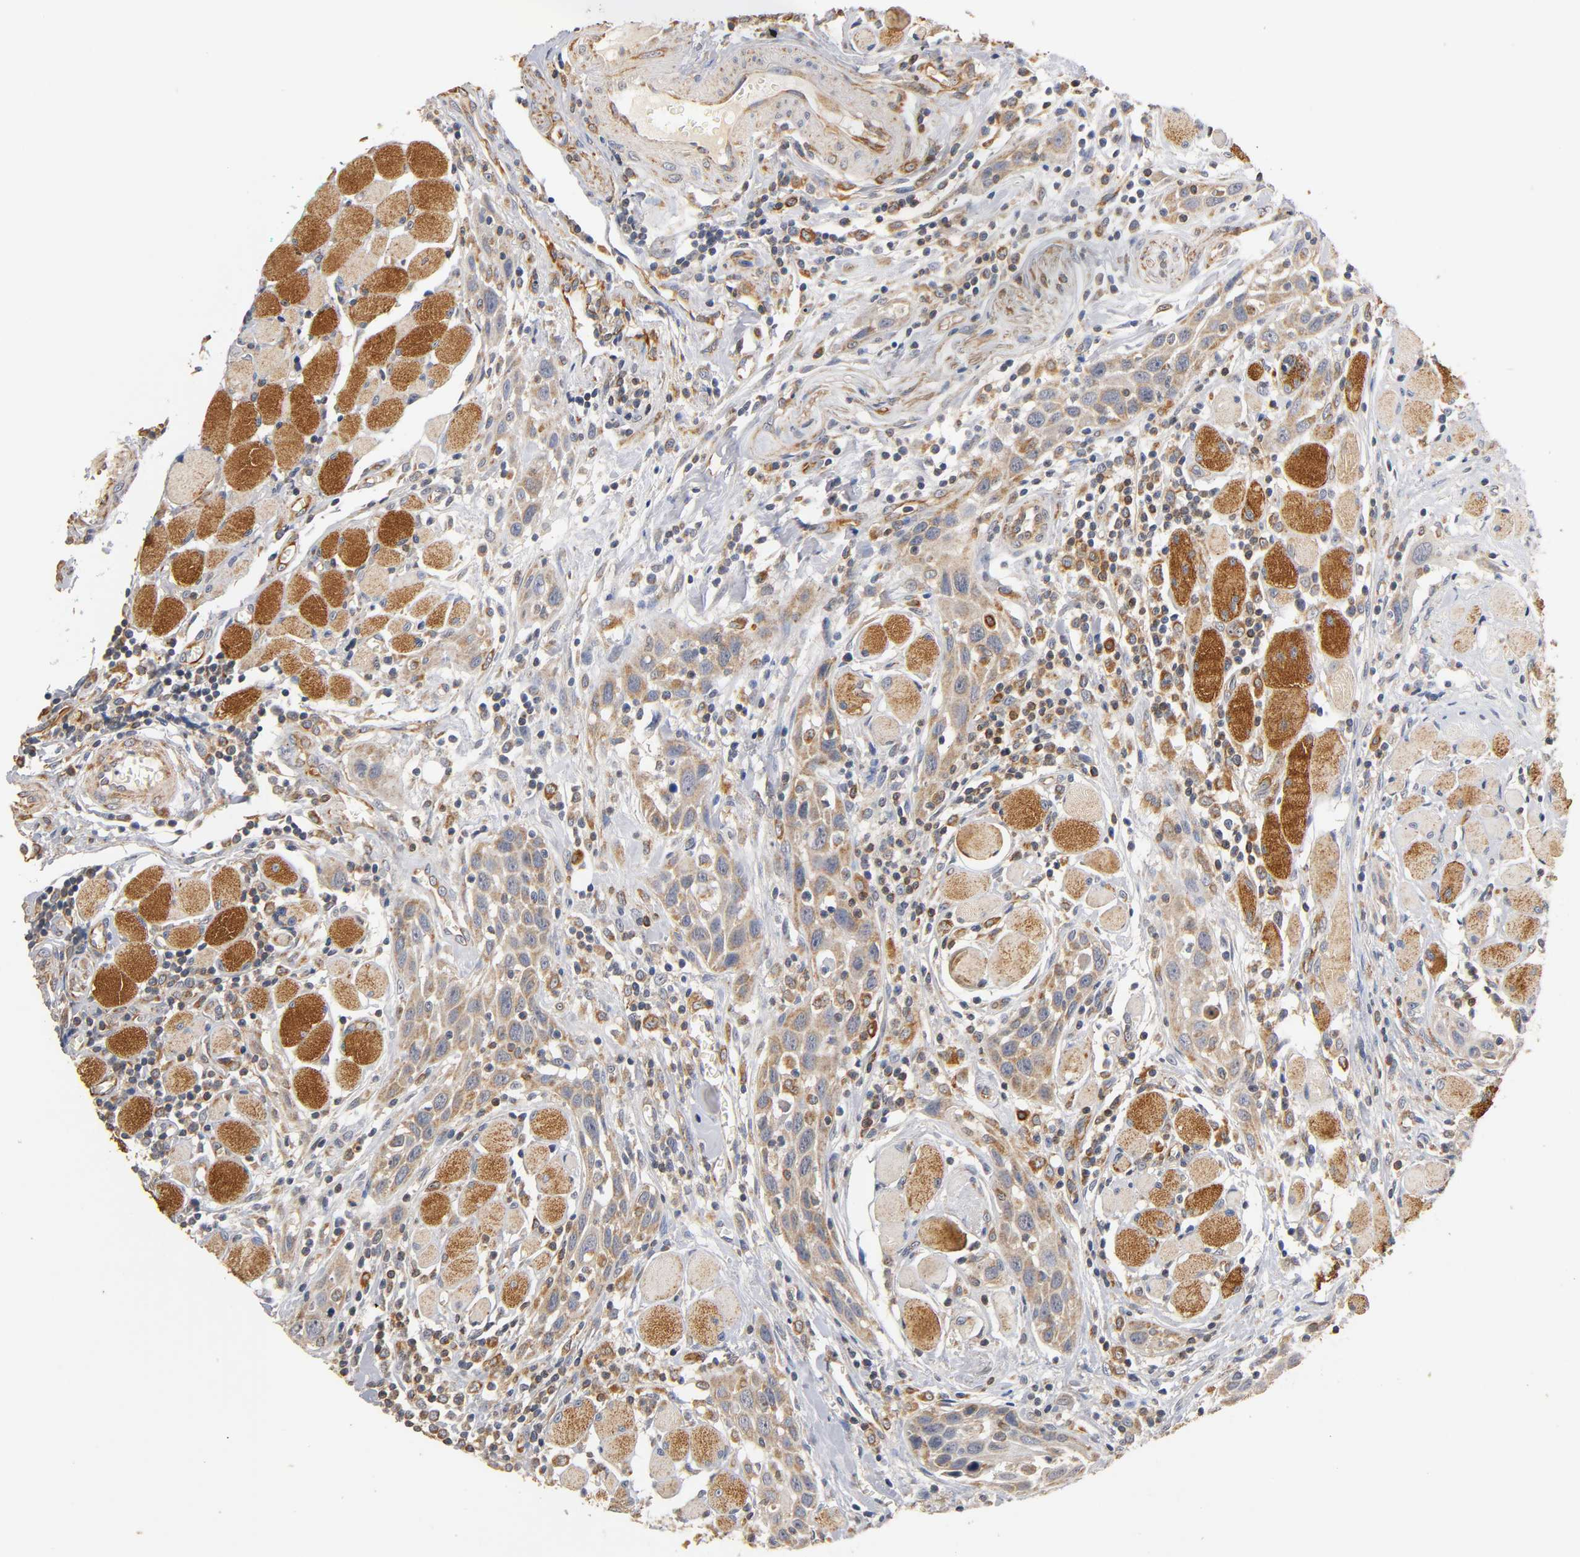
{"staining": {"intensity": "moderate", "quantity": ">75%", "location": "cytoplasmic/membranous"}, "tissue": "head and neck cancer", "cell_type": "Tumor cells", "image_type": "cancer", "snomed": [{"axis": "morphology", "description": "Squamous cell carcinoma, NOS"}, {"axis": "topography", "description": "Oral tissue"}, {"axis": "topography", "description": "Head-Neck"}], "caption": "A histopathology image of head and neck squamous cell carcinoma stained for a protein reveals moderate cytoplasmic/membranous brown staining in tumor cells.", "gene": "SCAP", "patient": {"sex": "female", "age": 50}}